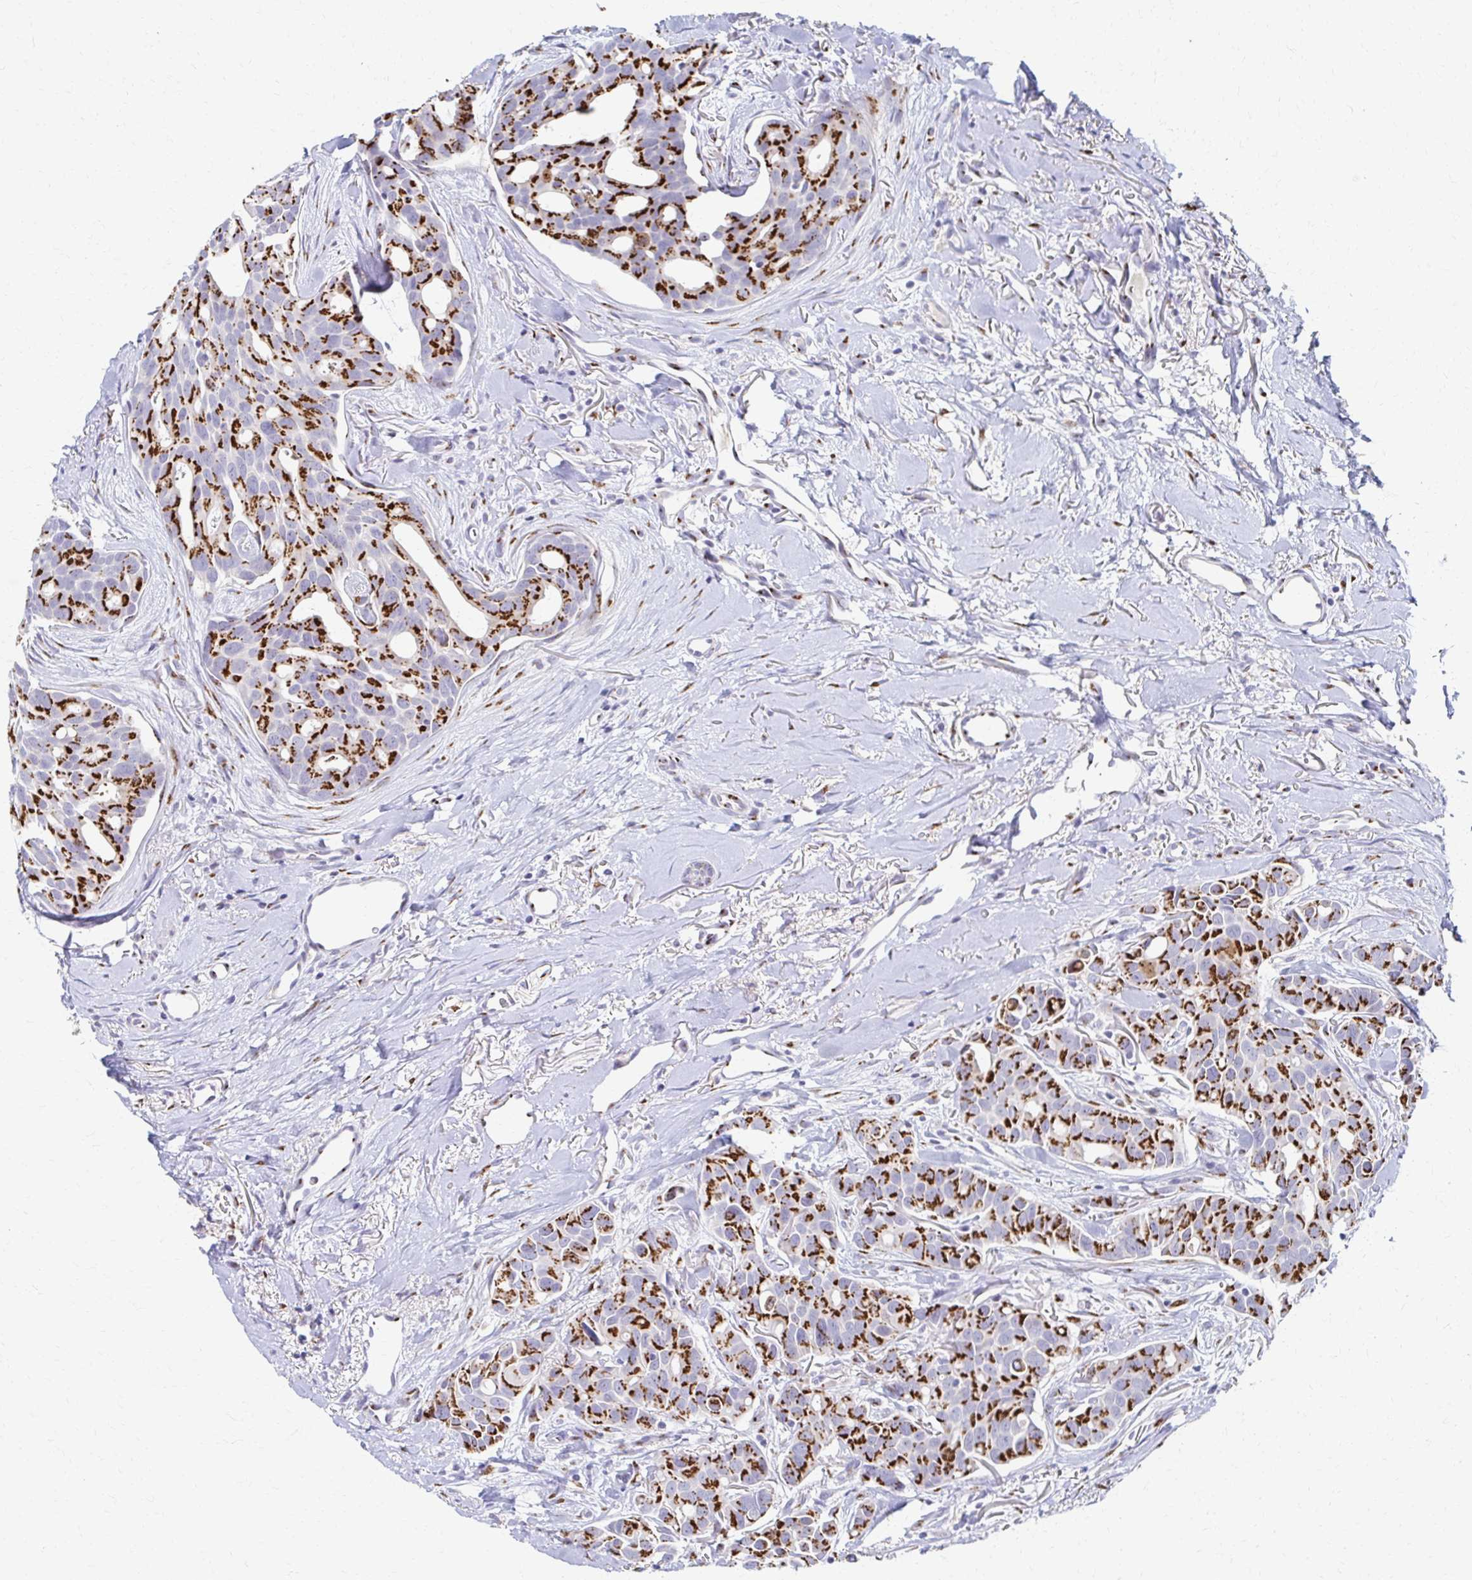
{"staining": {"intensity": "strong", "quantity": ">75%", "location": "cytoplasmic/membranous"}, "tissue": "breast cancer", "cell_type": "Tumor cells", "image_type": "cancer", "snomed": [{"axis": "morphology", "description": "Duct carcinoma"}, {"axis": "topography", "description": "Breast"}], "caption": "An immunohistochemistry photomicrograph of tumor tissue is shown. Protein staining in brown labels strong cytoplasmic/membranous positivity in invasive ductal carcinoma (breast) within tumor cells. The staining is performed using DAB brown chromogen to label protein expression. The nuclei are counter-stained blue using hematoxylin.", "gene": "TM9SF1", "patient": {"sex": "female", "age": 54}}